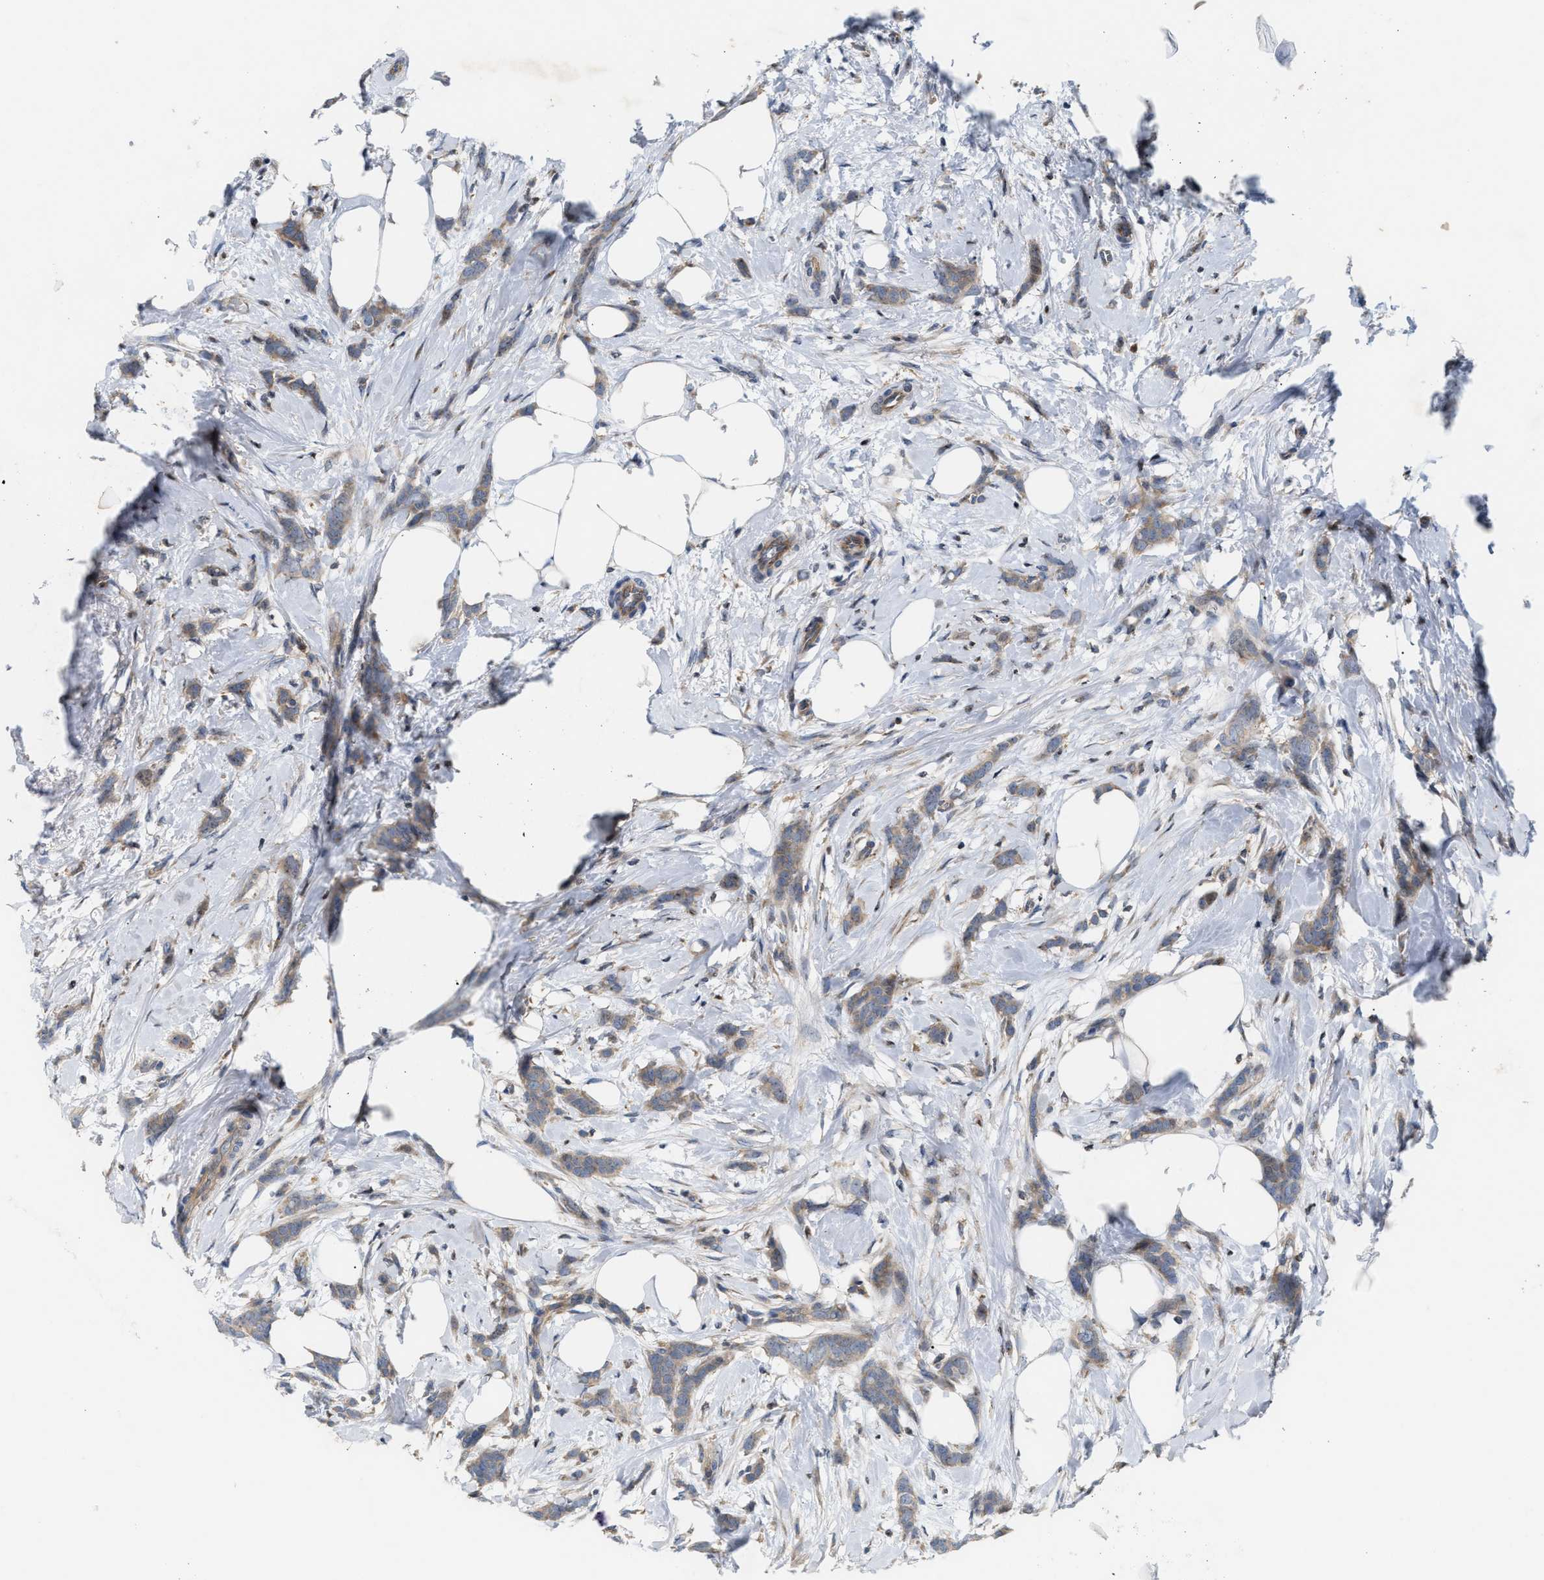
{"staining": {"intensity": "moderate", "quantity": ">75%", "location": "cytoplasmic/membranous"}, "tissue": "breast cancer", "cell_type": "Tumor cells", "image_type": "cancer", "snomed": [{"axis": "morphology", "description": "Lobular carcinoma, in situ"}, {"axis": "morphology", "description": "Lobular carcinoma"}, {"axis": "topography", "description": "Breast"}], "caption": "Moderate cytoplasmic/membranous staining is identified in about >75% of tumor cells in breast cancer (lobular carcinoma).", "gene": "DBNL", "patient": {"sex": "female", "age": 41}}